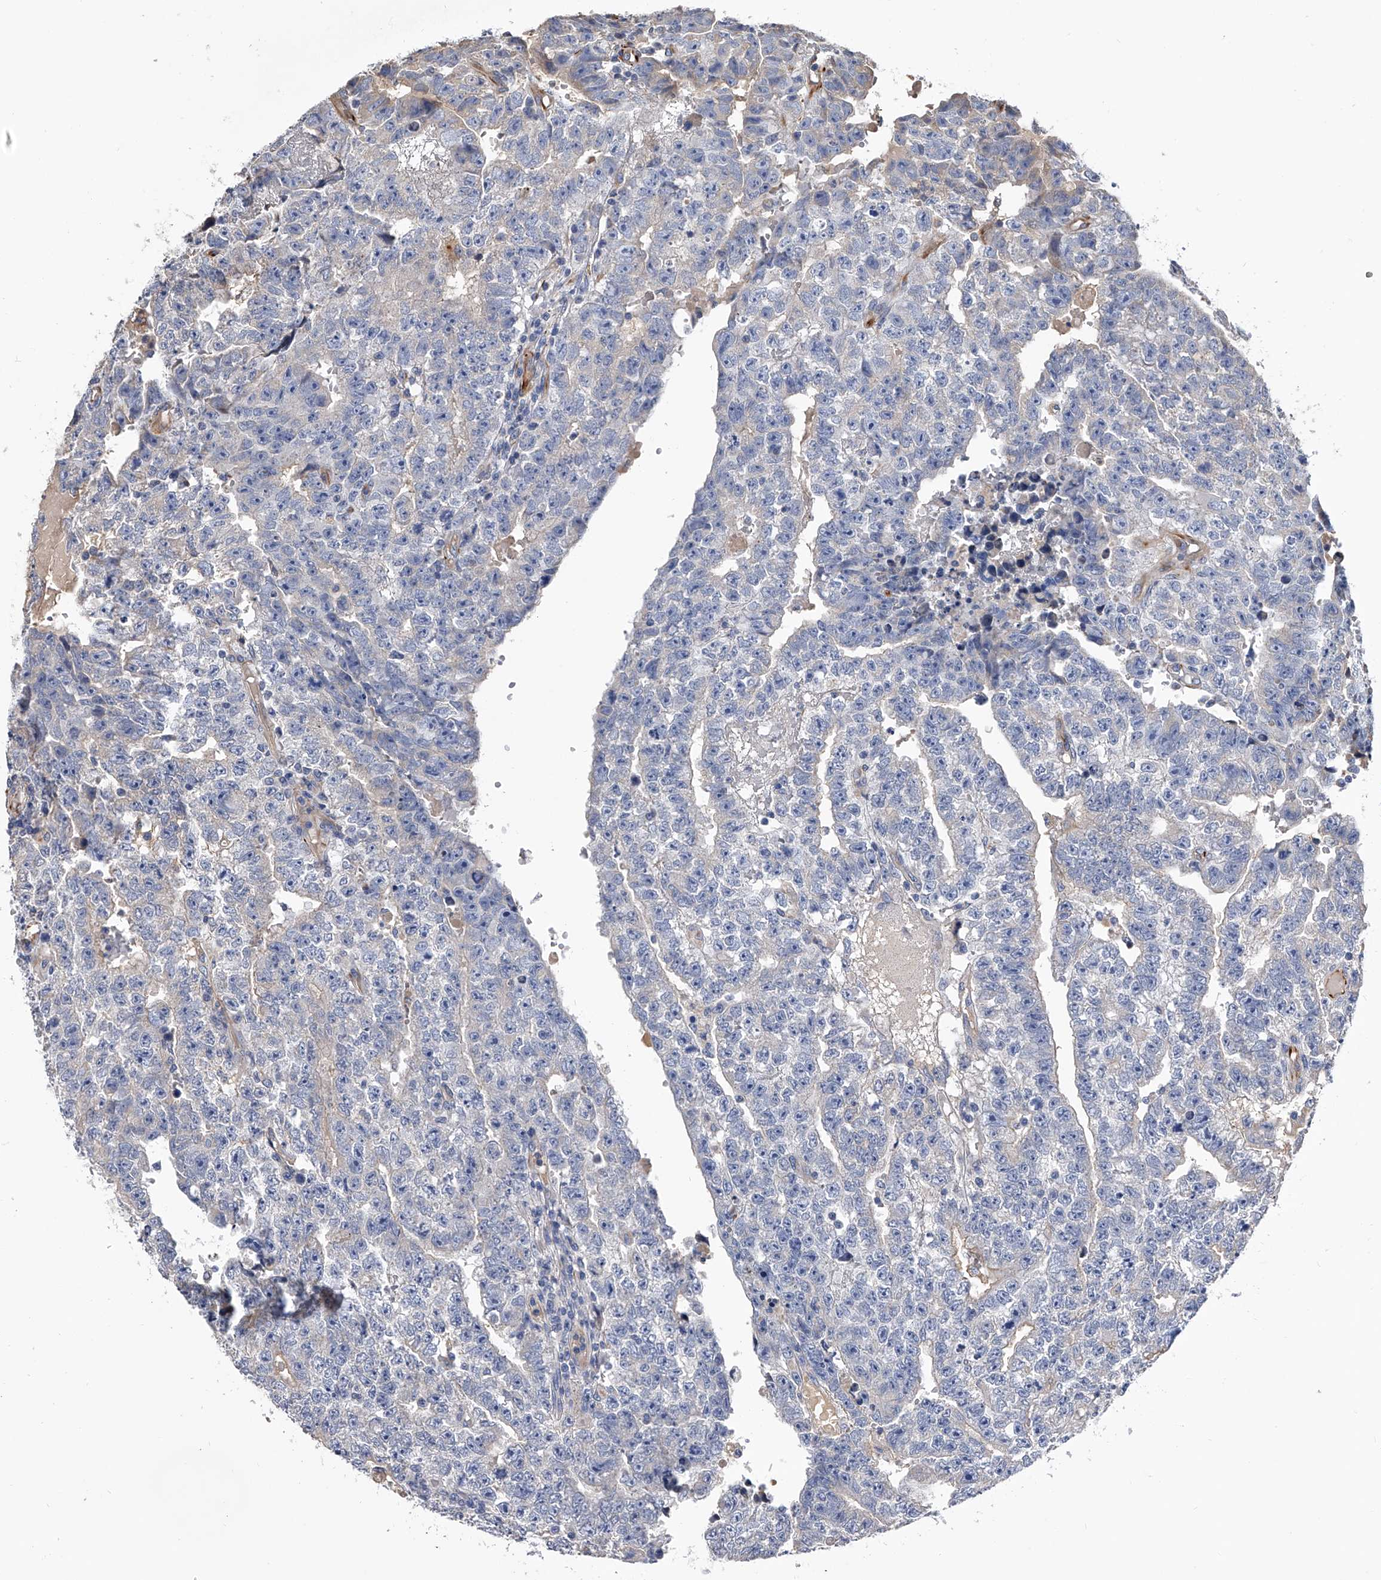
{"staining": {"intensity": "negative", "quantity": "none", "location": "none"}, "tissue": "testis cancer", "cell_type": "Tumor cells", "image_type": "cancer", "snomed": [{"axis": "morphology", "description": "Carcinoma, Embryonal, NOS"}, {"axis": "topography", "description": "Testis"}], "caption": "Immunohistochemistry photomicrograph of neoplastic tissue: human embryonal carcinoma (testis) stained with DAB demonstrates no significant protein expression in tumor cells.", "gene": "EFCAB7", "patient": {"sex": "male", "age": 25}}